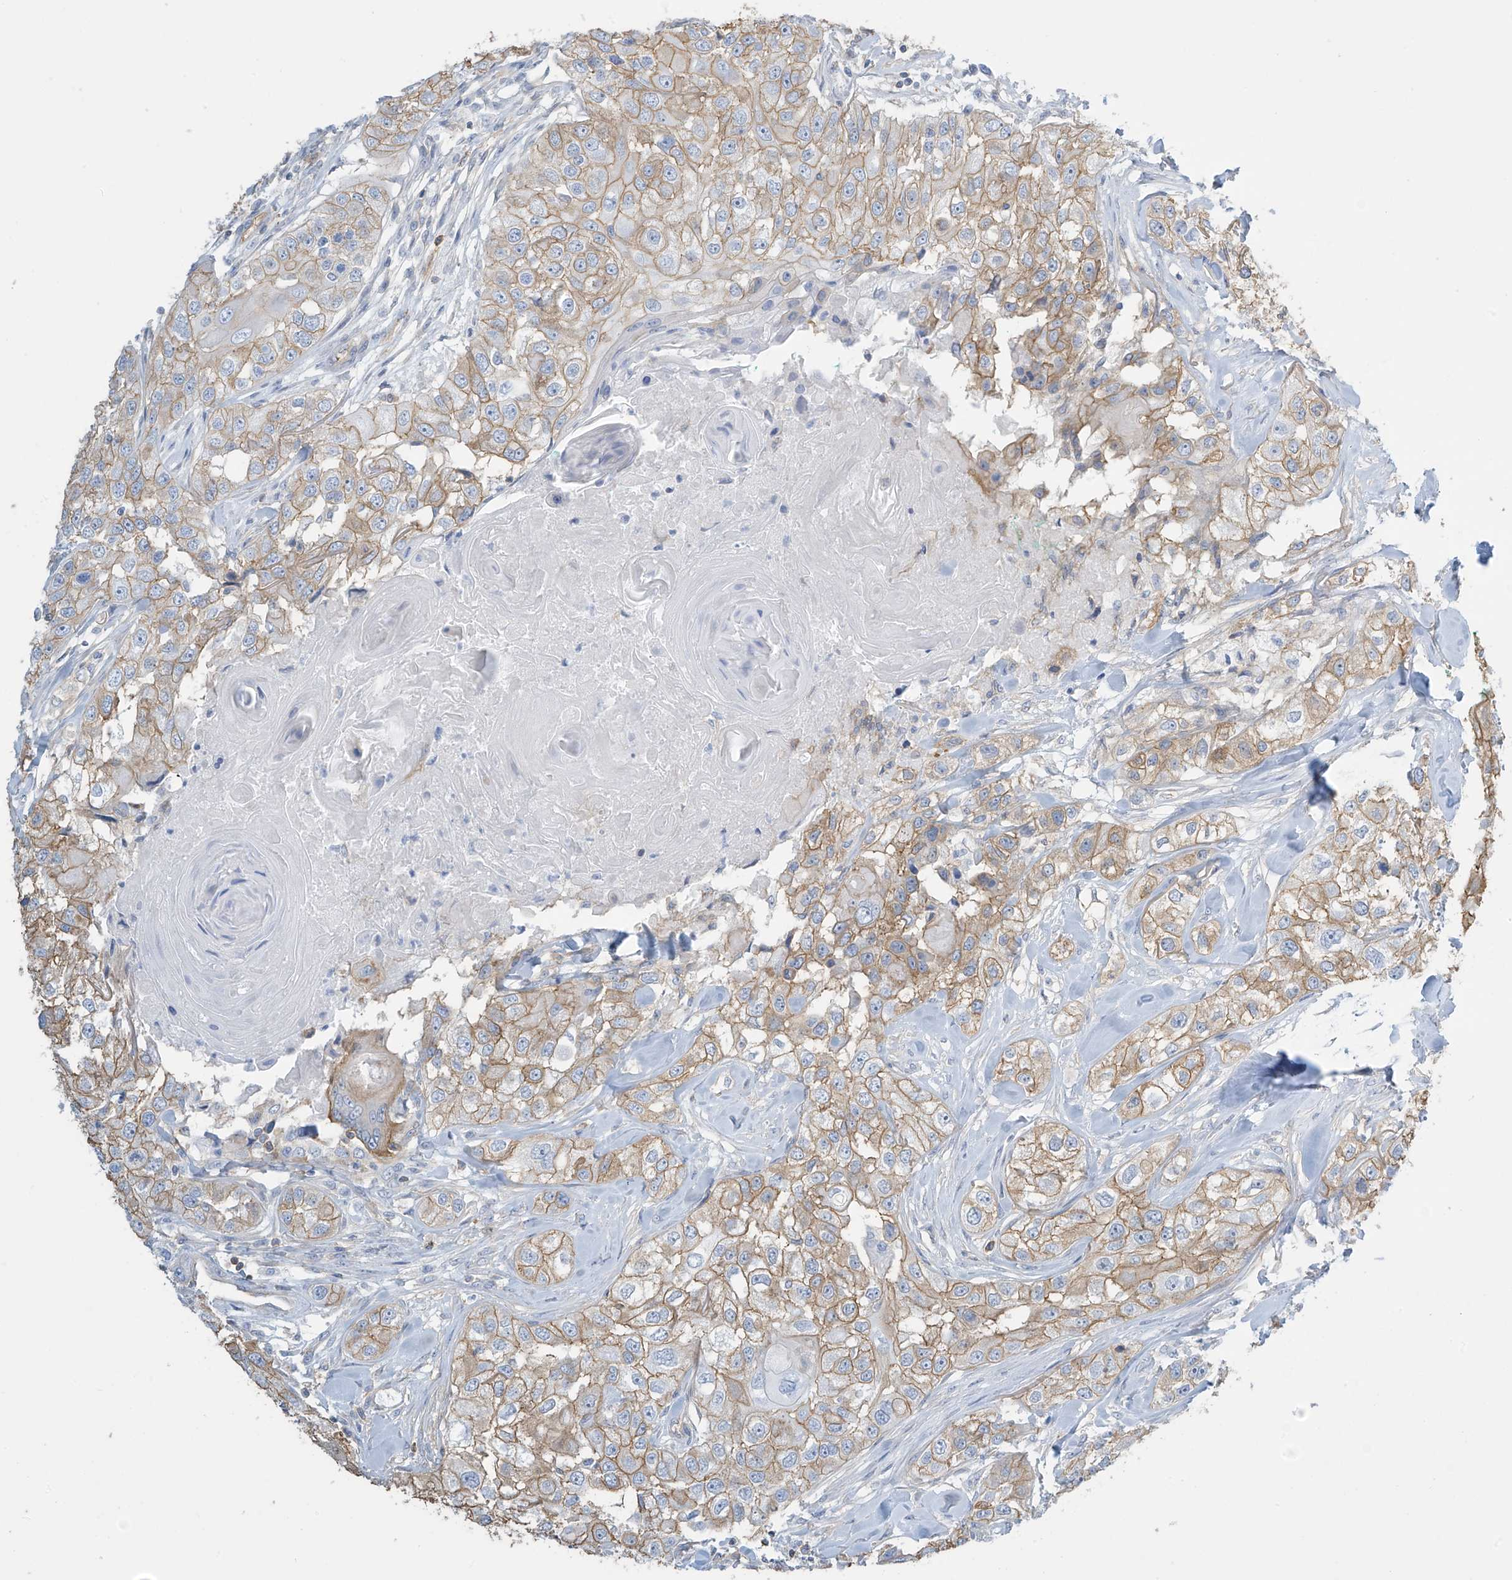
{"staining": {"intensity": "moderate", "quantity": ">75%", "location": "cytoplasmic/membranous"}, "tissue": "head and neck cancer", "cell_type": "Tumor cells", "image_type": "cancer", "snomed": [{"axis": "morphology", "description": "Normal tissue, NOS"}, {"axis": "morphology", "description": "Squamous cell carcinoma, NOS"}, {"axis": "topography", "description": "Skeletal muscle"}, {"axis": "topography", "description": "Head-Neck"}], "caption": "Human head and neck cancer (squamous cell carcinoma) stained with a brown dye shows moderate cytoplasmic/membranous positive staining in approximately >75% of tumor cells.", "gene": "ZNF846", "patient": {"sex": "male", "age": 51}}